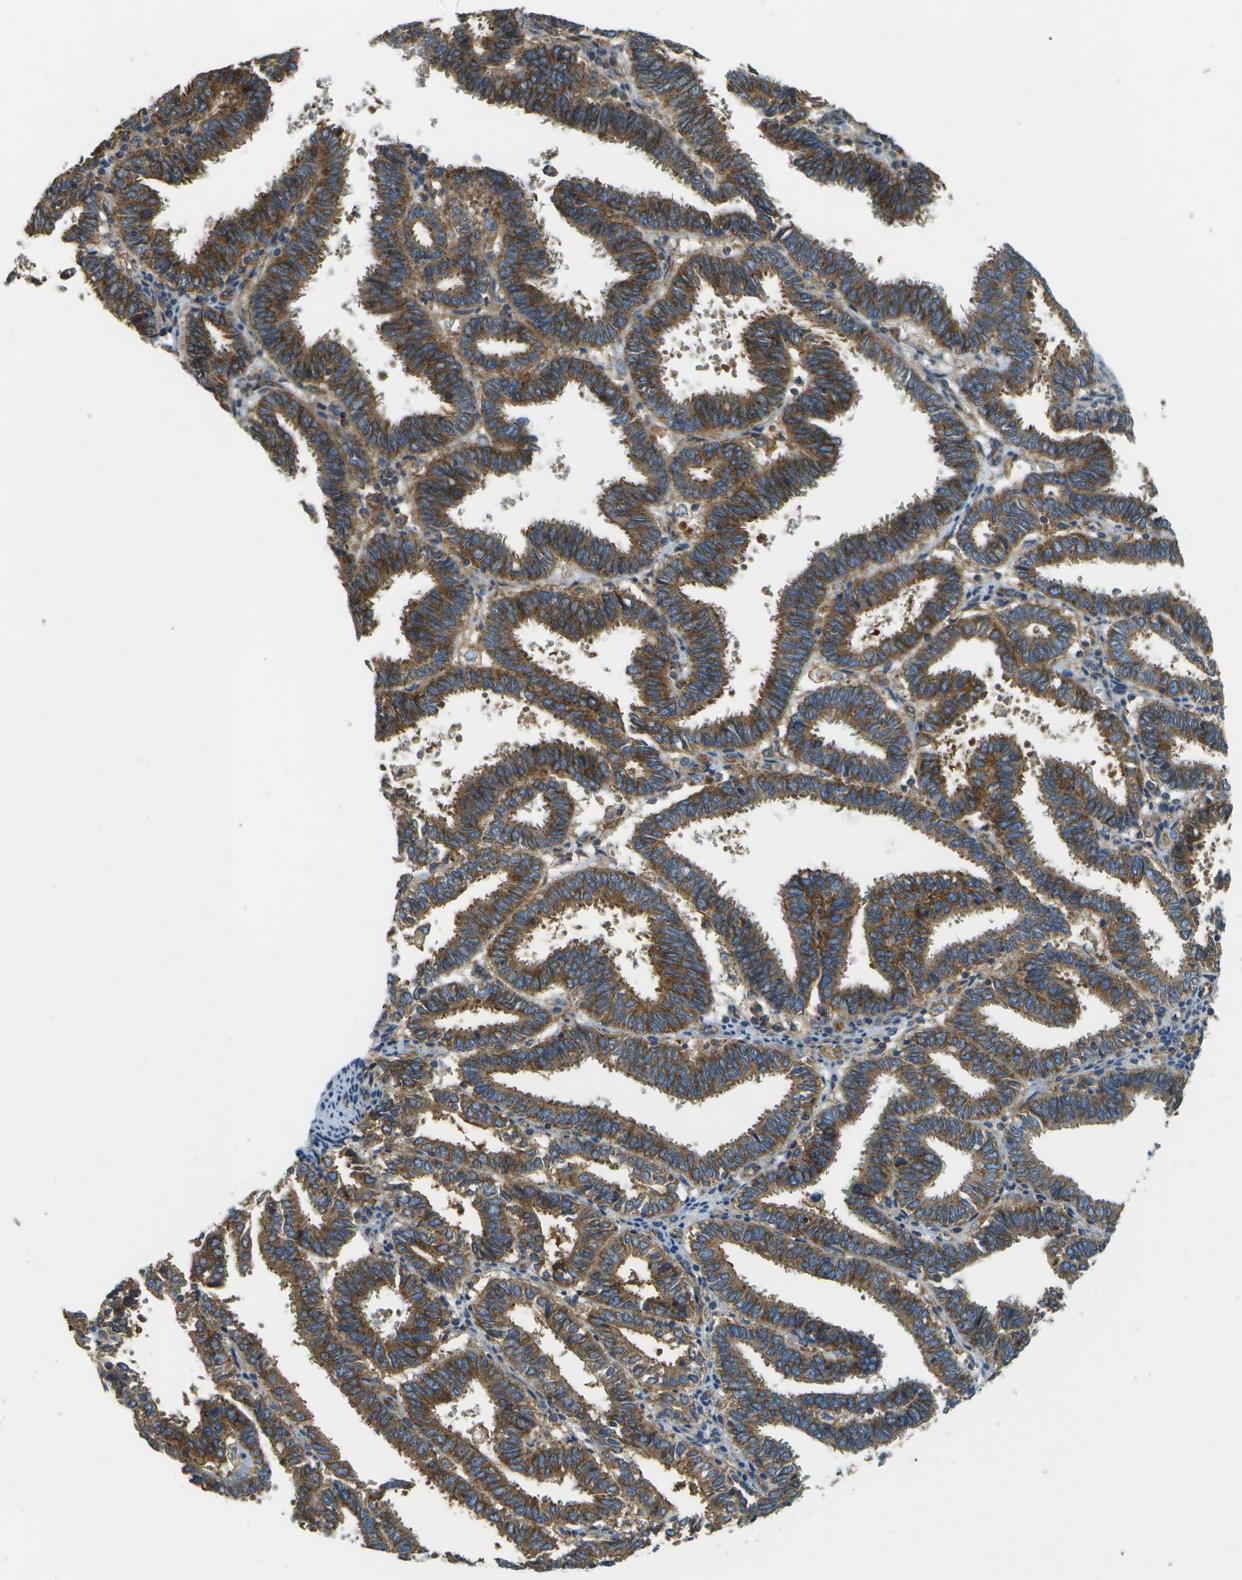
{"staining": {"intensity": "strong", "quantity": ">75%", "location": "cytoplasmic/membranous"}, "tissue": "endometrial cancer", "cell_type": "Tumor cells", "image_type": "cancer", "snomed": [{"axis": "morphology", "description": "Adenocarcinoma, NOS"}, {"axis": "topography", "description": "Uterus"}], "caption": "Protein staining of endometrial adenocarcinoma tissue shows strong cytoplasmic/membranous staining in approximately >75% of tumor cells. Using DAB (brown) and hematoxylin (blue) stains, captured at high magnification using brightfield microscopy.", "gene": "CLTC", "patient": {"sex": "female", "age": 83}}